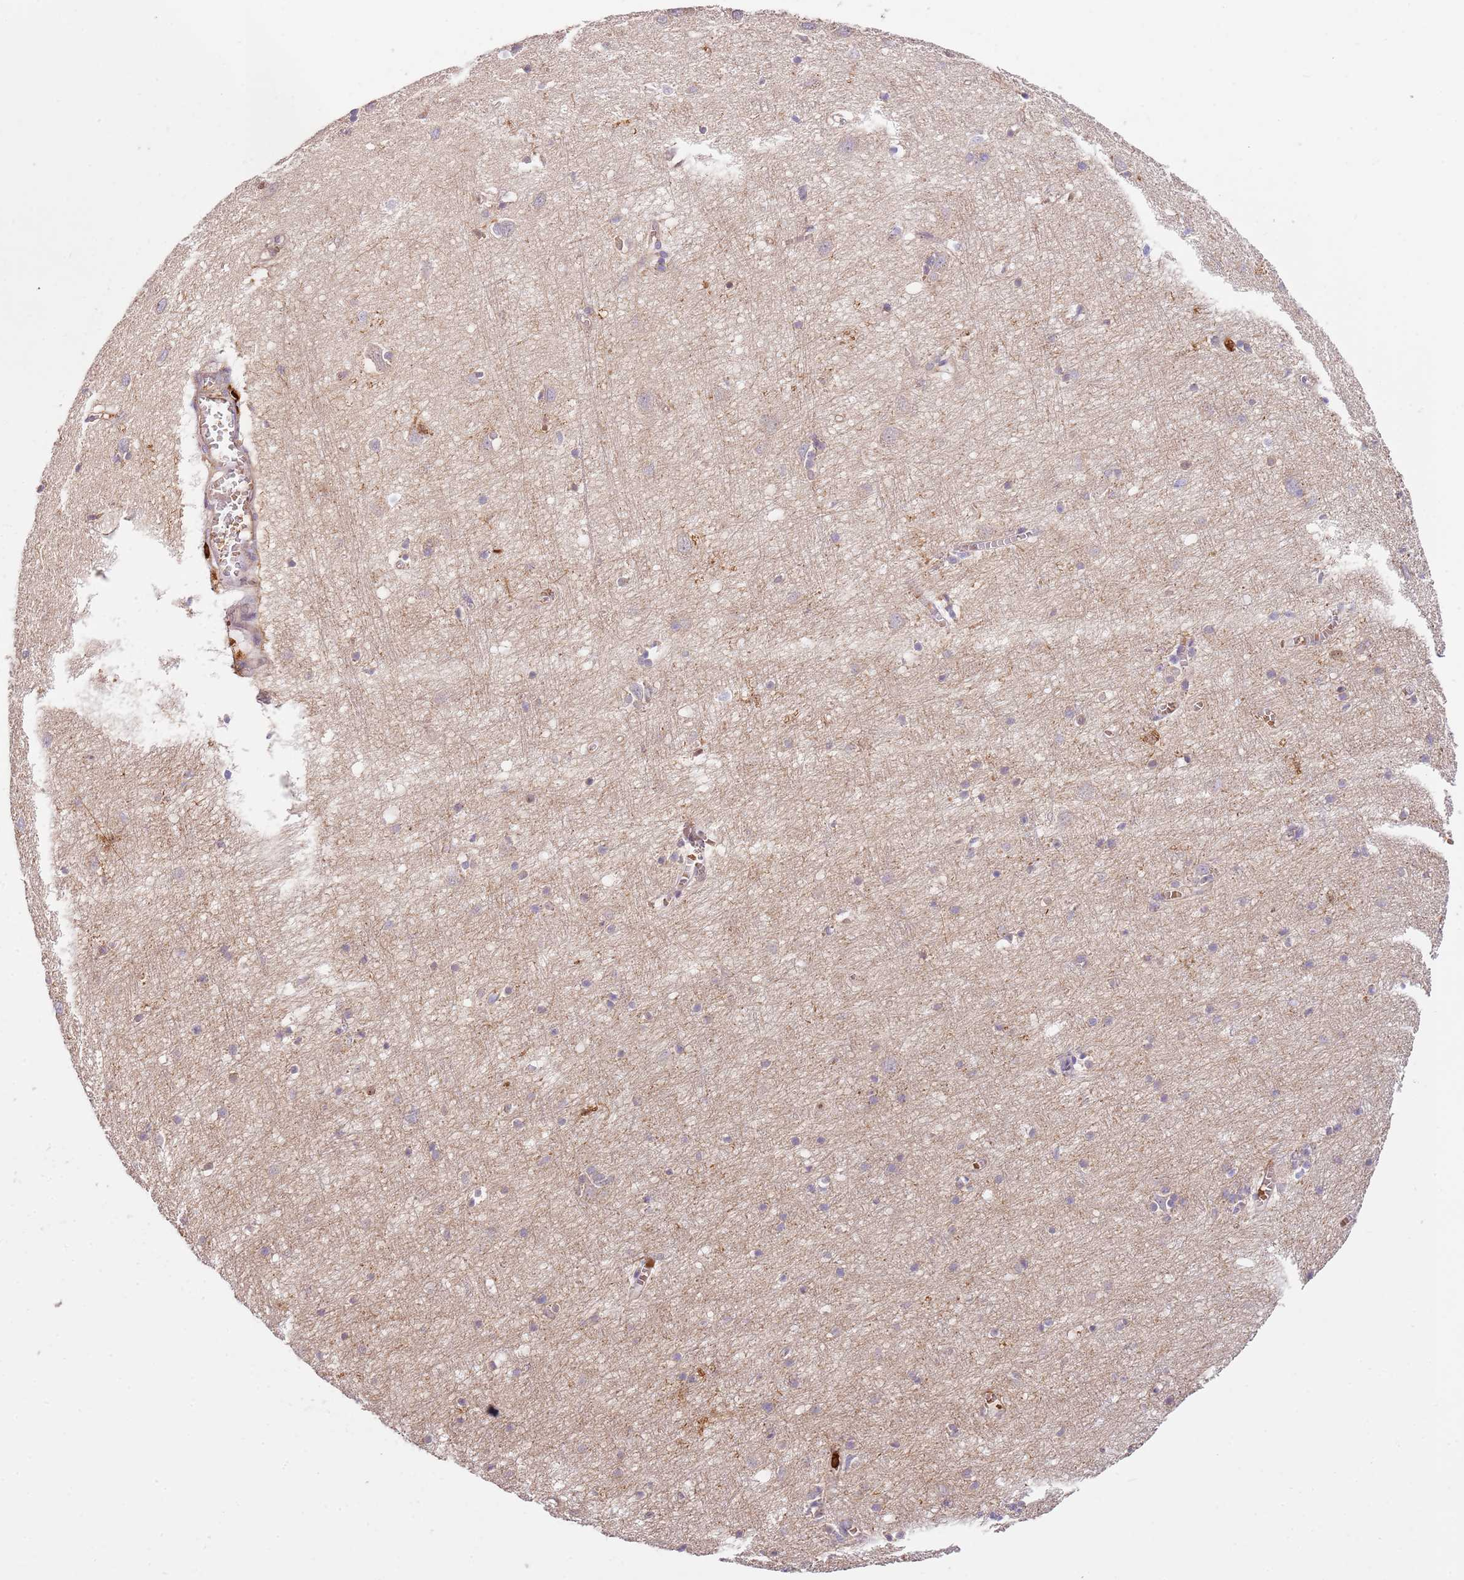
{"staining": {"intensity": "moderate", "quantity": ">75%", "location": "cytoplasmic/membranous"}, "tissue": "cerebral cortex", "cell_type": "Endothelial cells", "image_type": "normal", "snomed": [{"axis": "morphology", "description": "Normal tissue, NOS"}, {"axis": "topography", "description": "Cerebral cortex"}], "caption": "This micrograph demonstrates immunohistochemistry (IHC) staining of normal human cerebral cortex, with medium moderate cytoplasmic/membranous staining in approximately >75% of endothelial cells.", "gene": "OR6P1", "patient": {"sex": "female", "age": 64}}